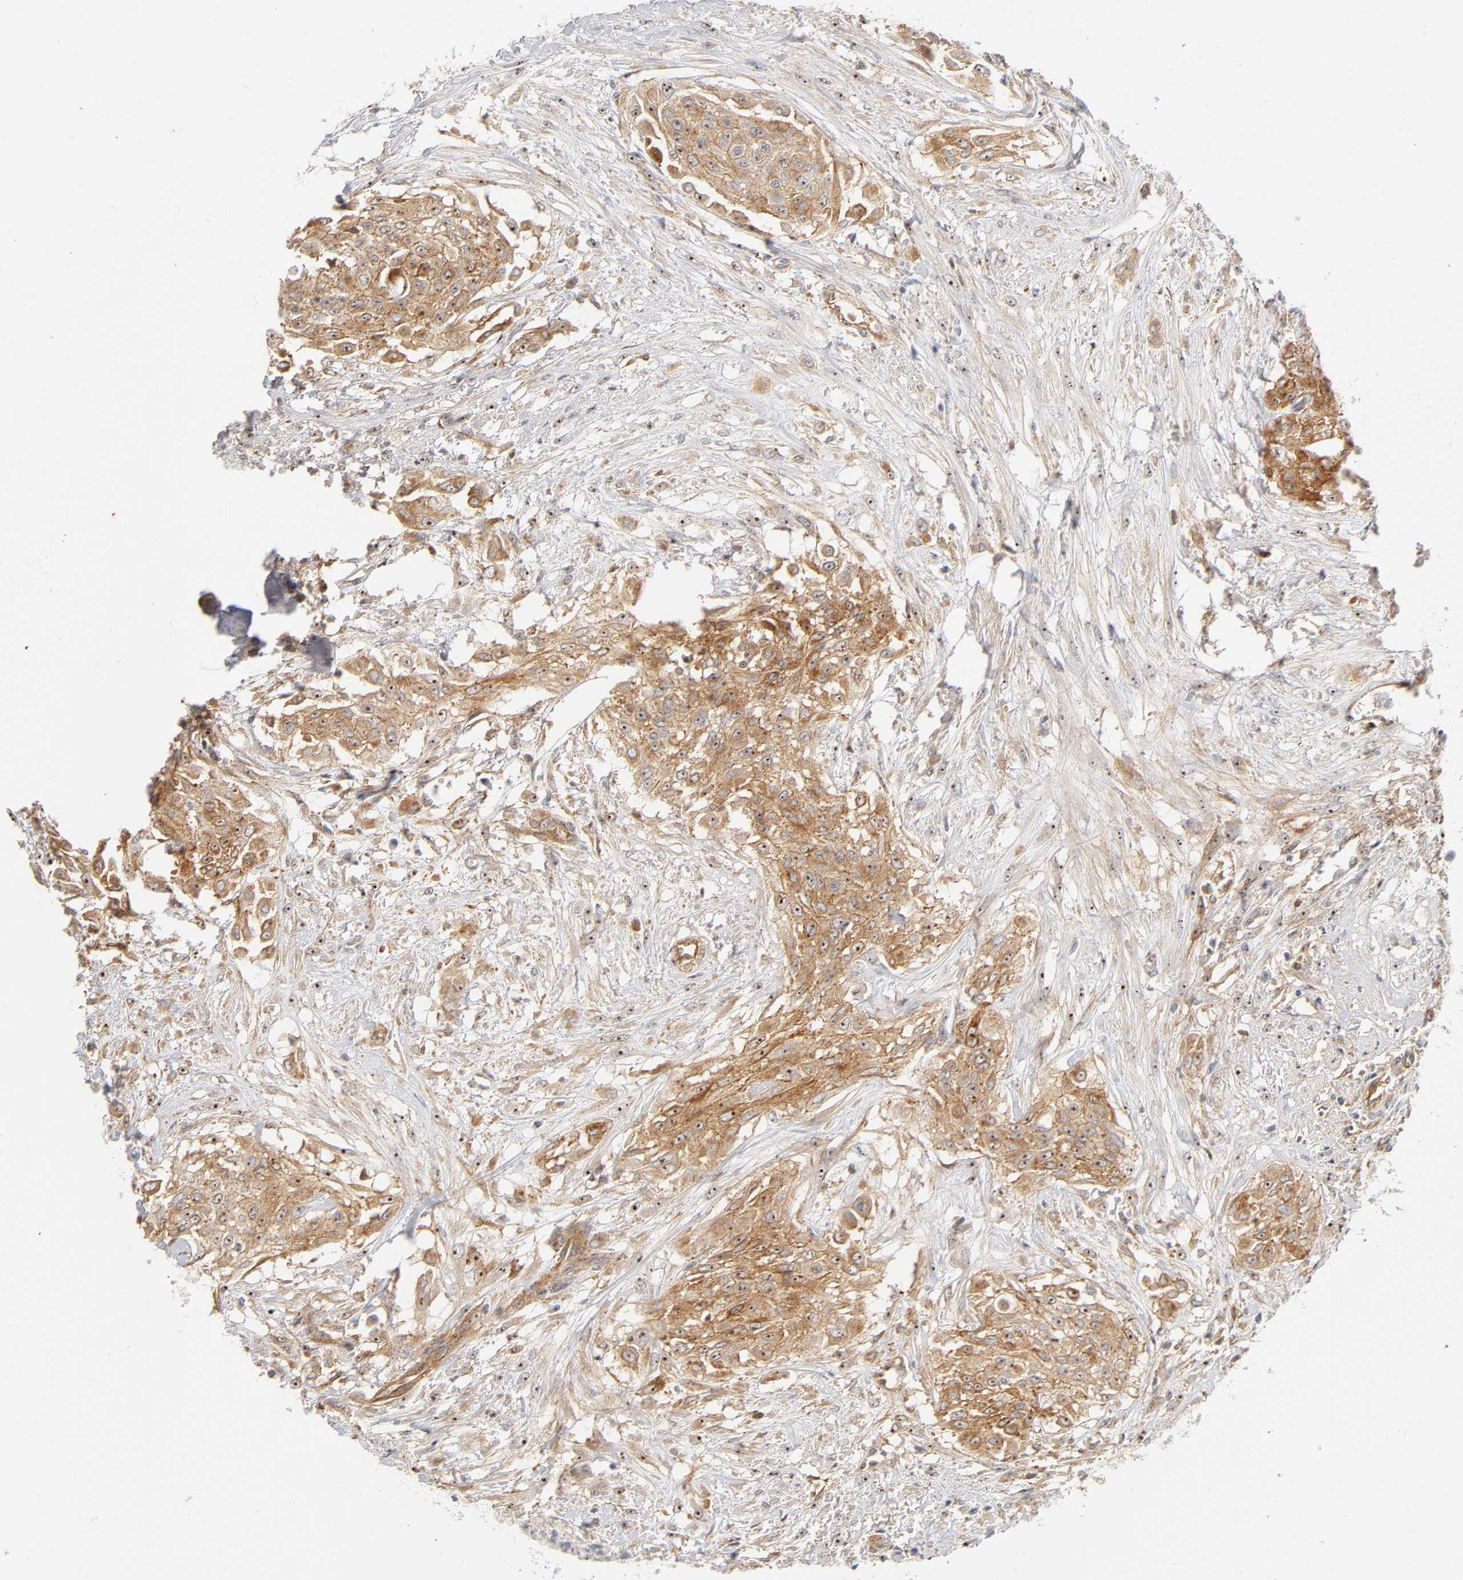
{"staining": {"intensity": "strong", "quantity": ">75%", "location": "cytoplasmic/membranous,nuclear"}, "tissue": "urothelial cancer", "cell_type": "Tumor cells", "image_type": "cancer", "snomed": [{"axis": "morphology", "description": "Urothelial carcinoma, High grade"}, {"axis": "topography", "description": "Urinary bladder"}], "caption": "Protein expression analysis of human urothelial carcinoma (high-grade) reveals strong cytoplasmic/membranous and nuclear expression in approximately >75% of tumor cells.", "gene": "PLD1", "patient": {"sex": "male", "age": 57}}